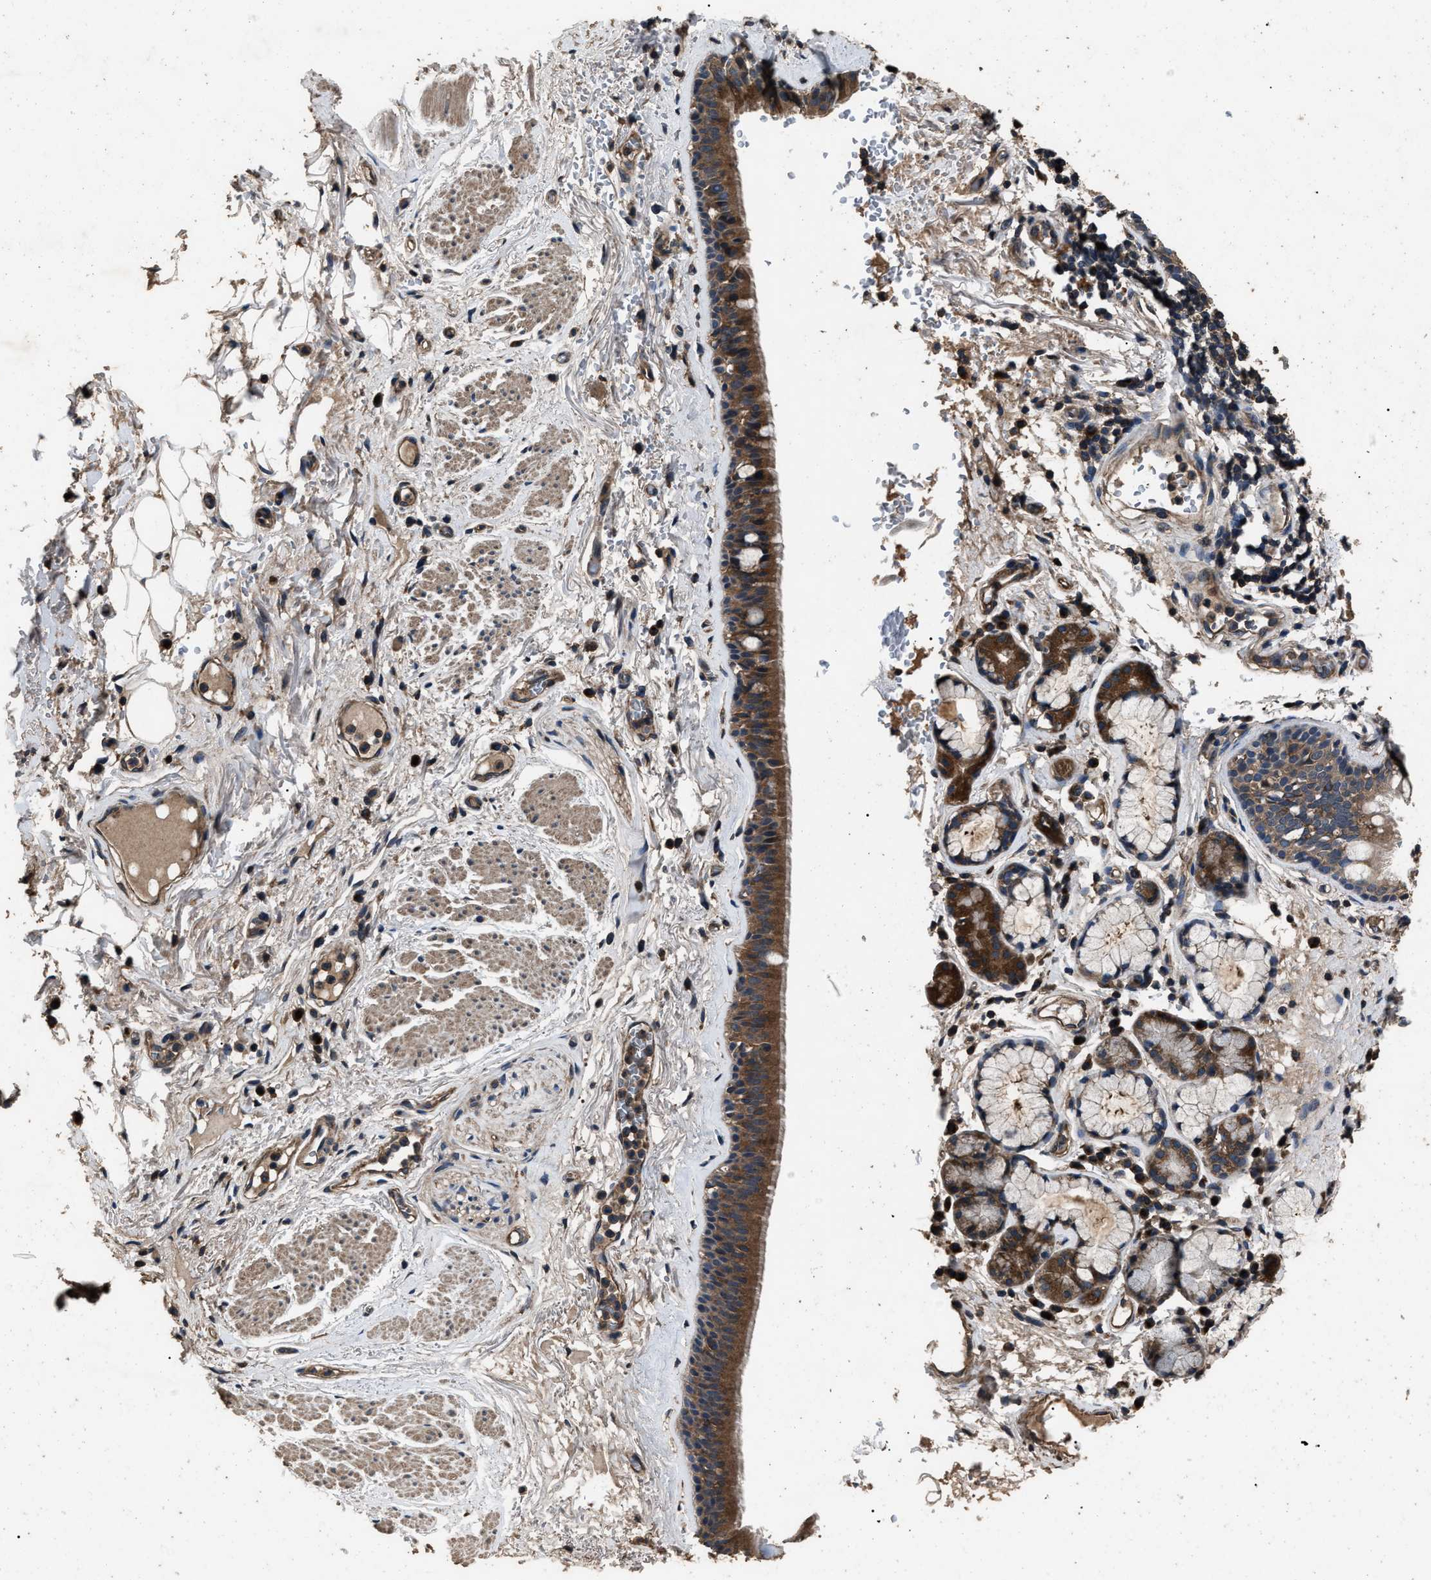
{"staining": {"intensity": "moderate", "quantity": ">75%", "location": "cytoplasmic/membranous"}, "tissue": "bronchus", "cell_type": "Respiratory epithelial cells", "image_type": "normal", "snomed": [{"axis": "morphology", "description": "Normal tissue, NOS"}, {"axis": "topography", "description": "Cartilage tissue"}], "caption": "This histopathology image displays normal bronchus stained with immunohistochemistry to label a protein in brown. The cytoplasmic/membranous of respiratory epithelial cells show moderate positivity for the protein. Nuclei are counter-stained blue.", "gene": "RNF216", "patient": {"sex": "female", "age": 63}}